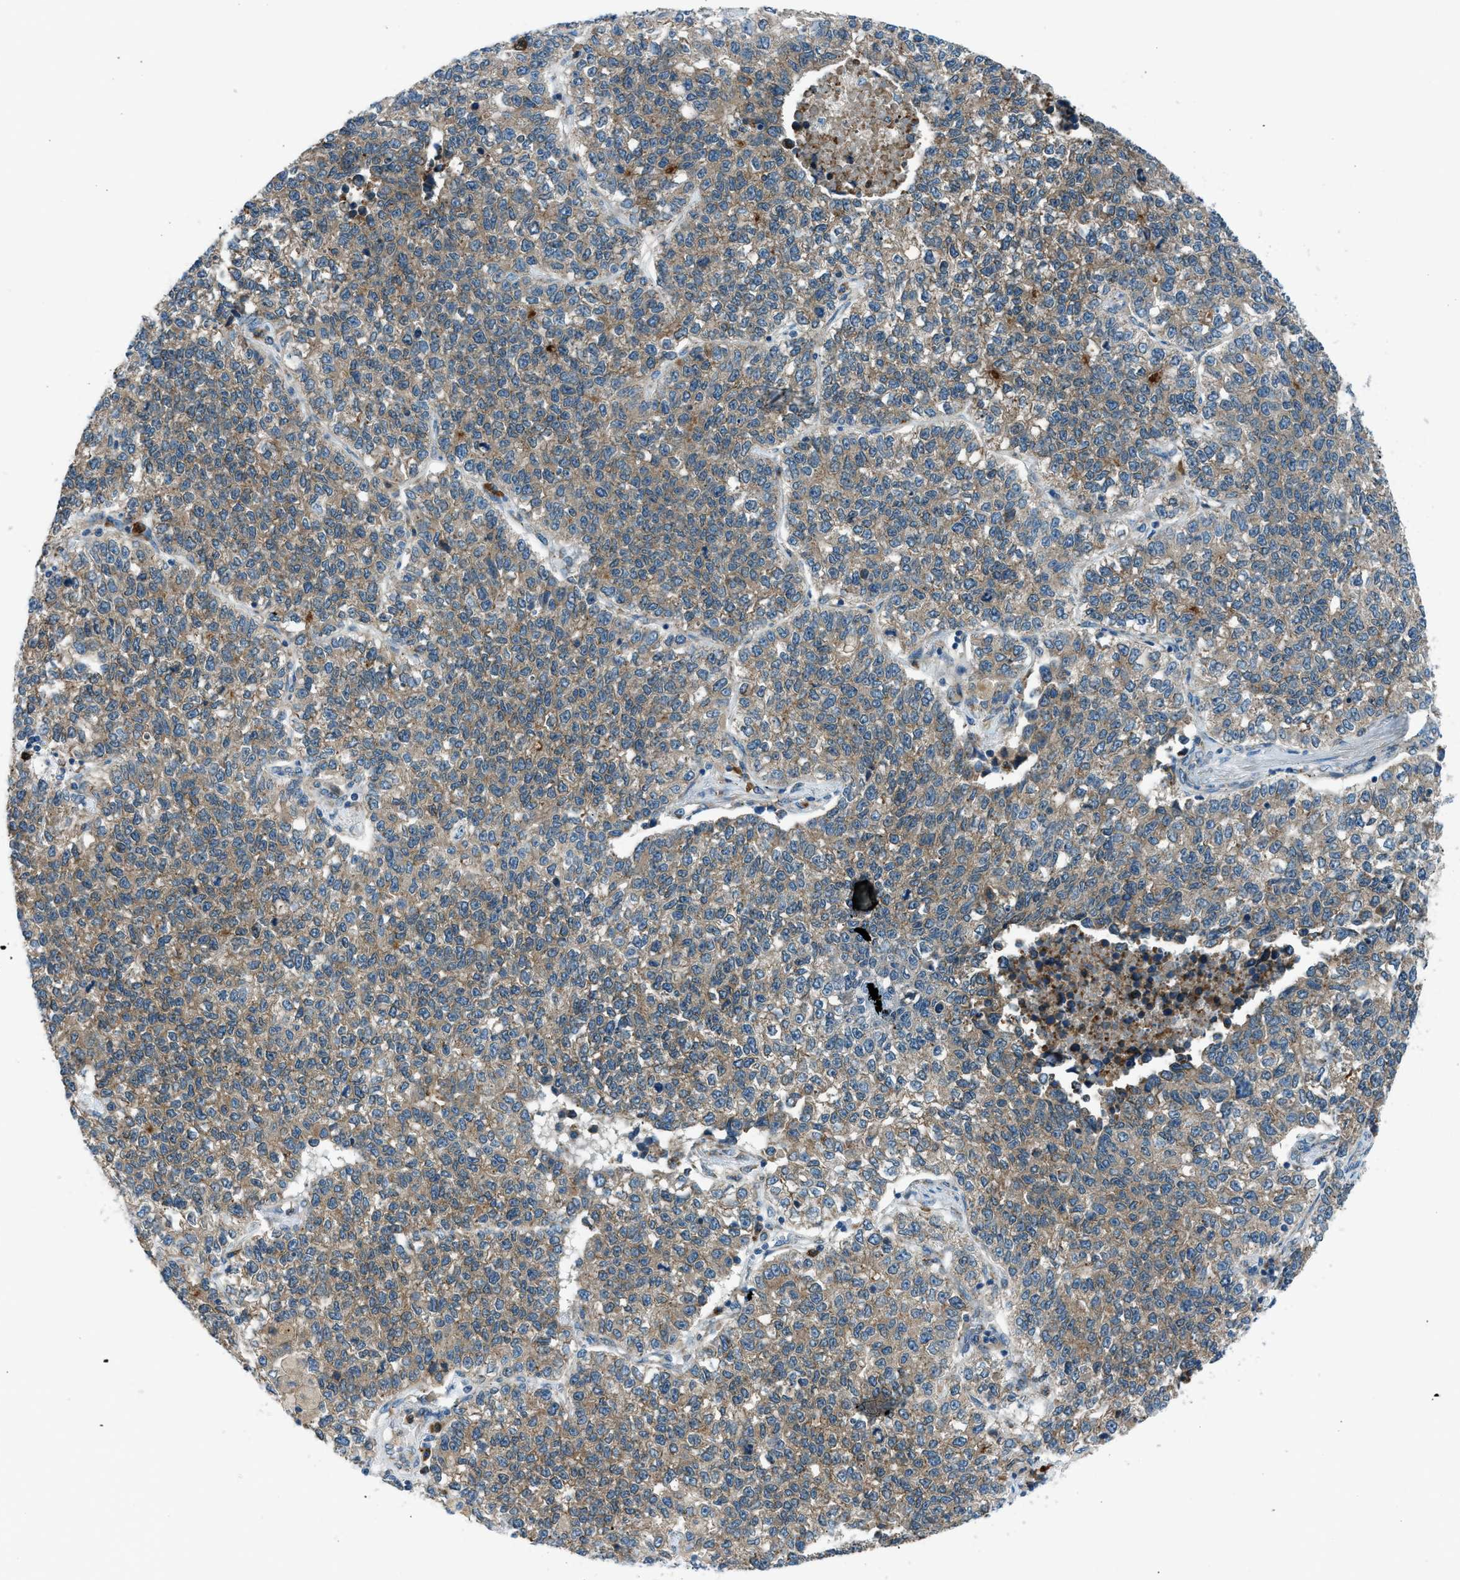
{"staining": {"intensity": "weak", "quantity": ">75%", "location": "cytoplasmic/membranous"}, "tissue": "lung cancer", "cell_type": "Tumor cells", "image_type": "cancer", "snomed": [{"axis": "morphology", "description": "Adenocarcinoma, NOS"}, {"axis": "topography", "description": "Lung"}], "caption": "Immunohistochemistry (IHC) micrograph of neoplastic tissue: adenocarcinoma (lung) stained using immunohistochemistry (IHC) exhibits low levels of weak protein expression localized specifically in the cytoplasmic/membranous of tumor cells, appearing as a cytoplasmic/membranous brown color.", "gene": "EDARADD", "patient": {"sex": "male", "age": 49}}